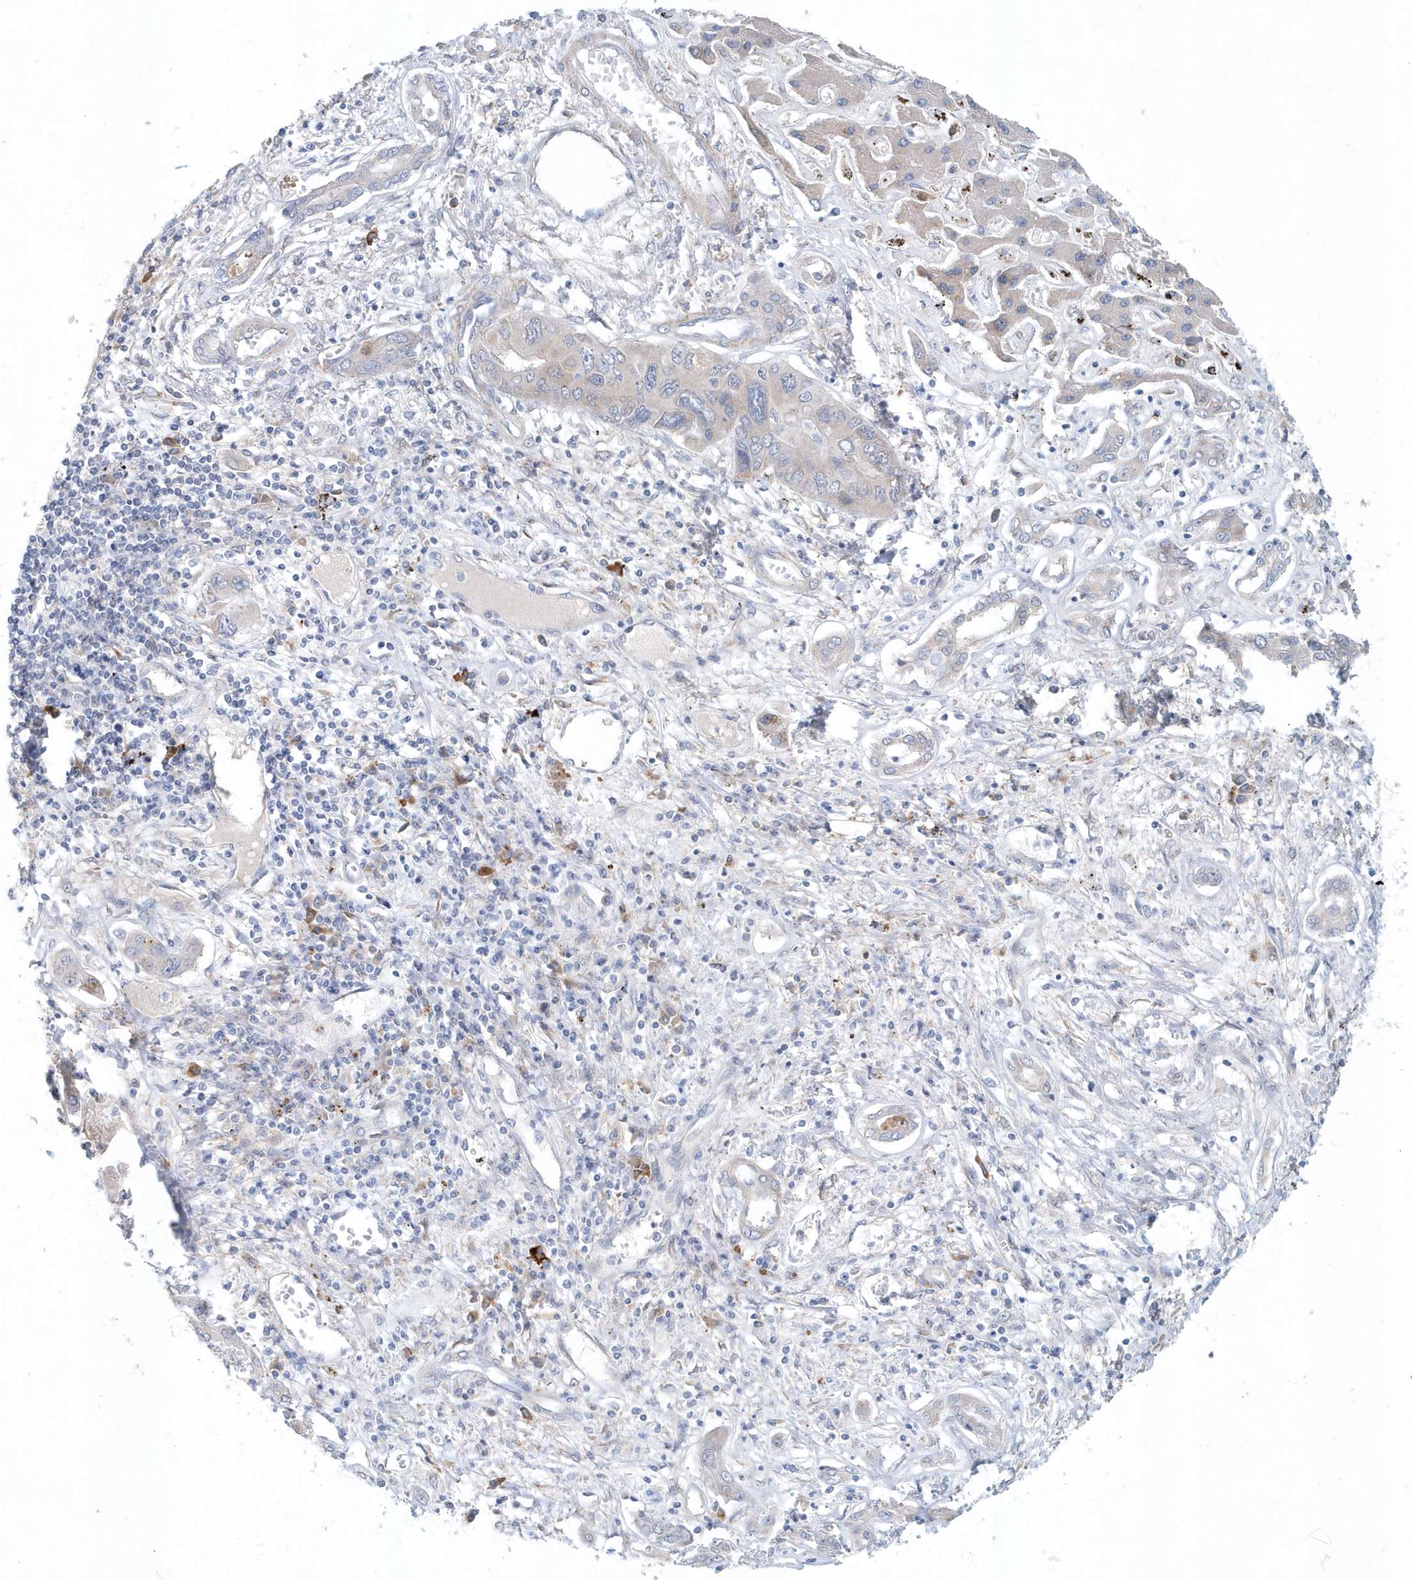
{"staining": {"intensity": "negative", "quantity": "none", "location": "none"}, "tissue": "liver cancer", "cell_type": "Tumor cells", "image_type": "cancer", "snomed": [{"axis": "morphology", "description": "Cholangiocarcinoma"}, {"axis": "topography", "description": "Liver"}], "caption": "DAB immunohistochemical staining of human cholangiocarcinoma (liver) displays no significant expression in tumor cells.", "gene": "PFN2", "patient": {"sex": "male", "age": 67}}